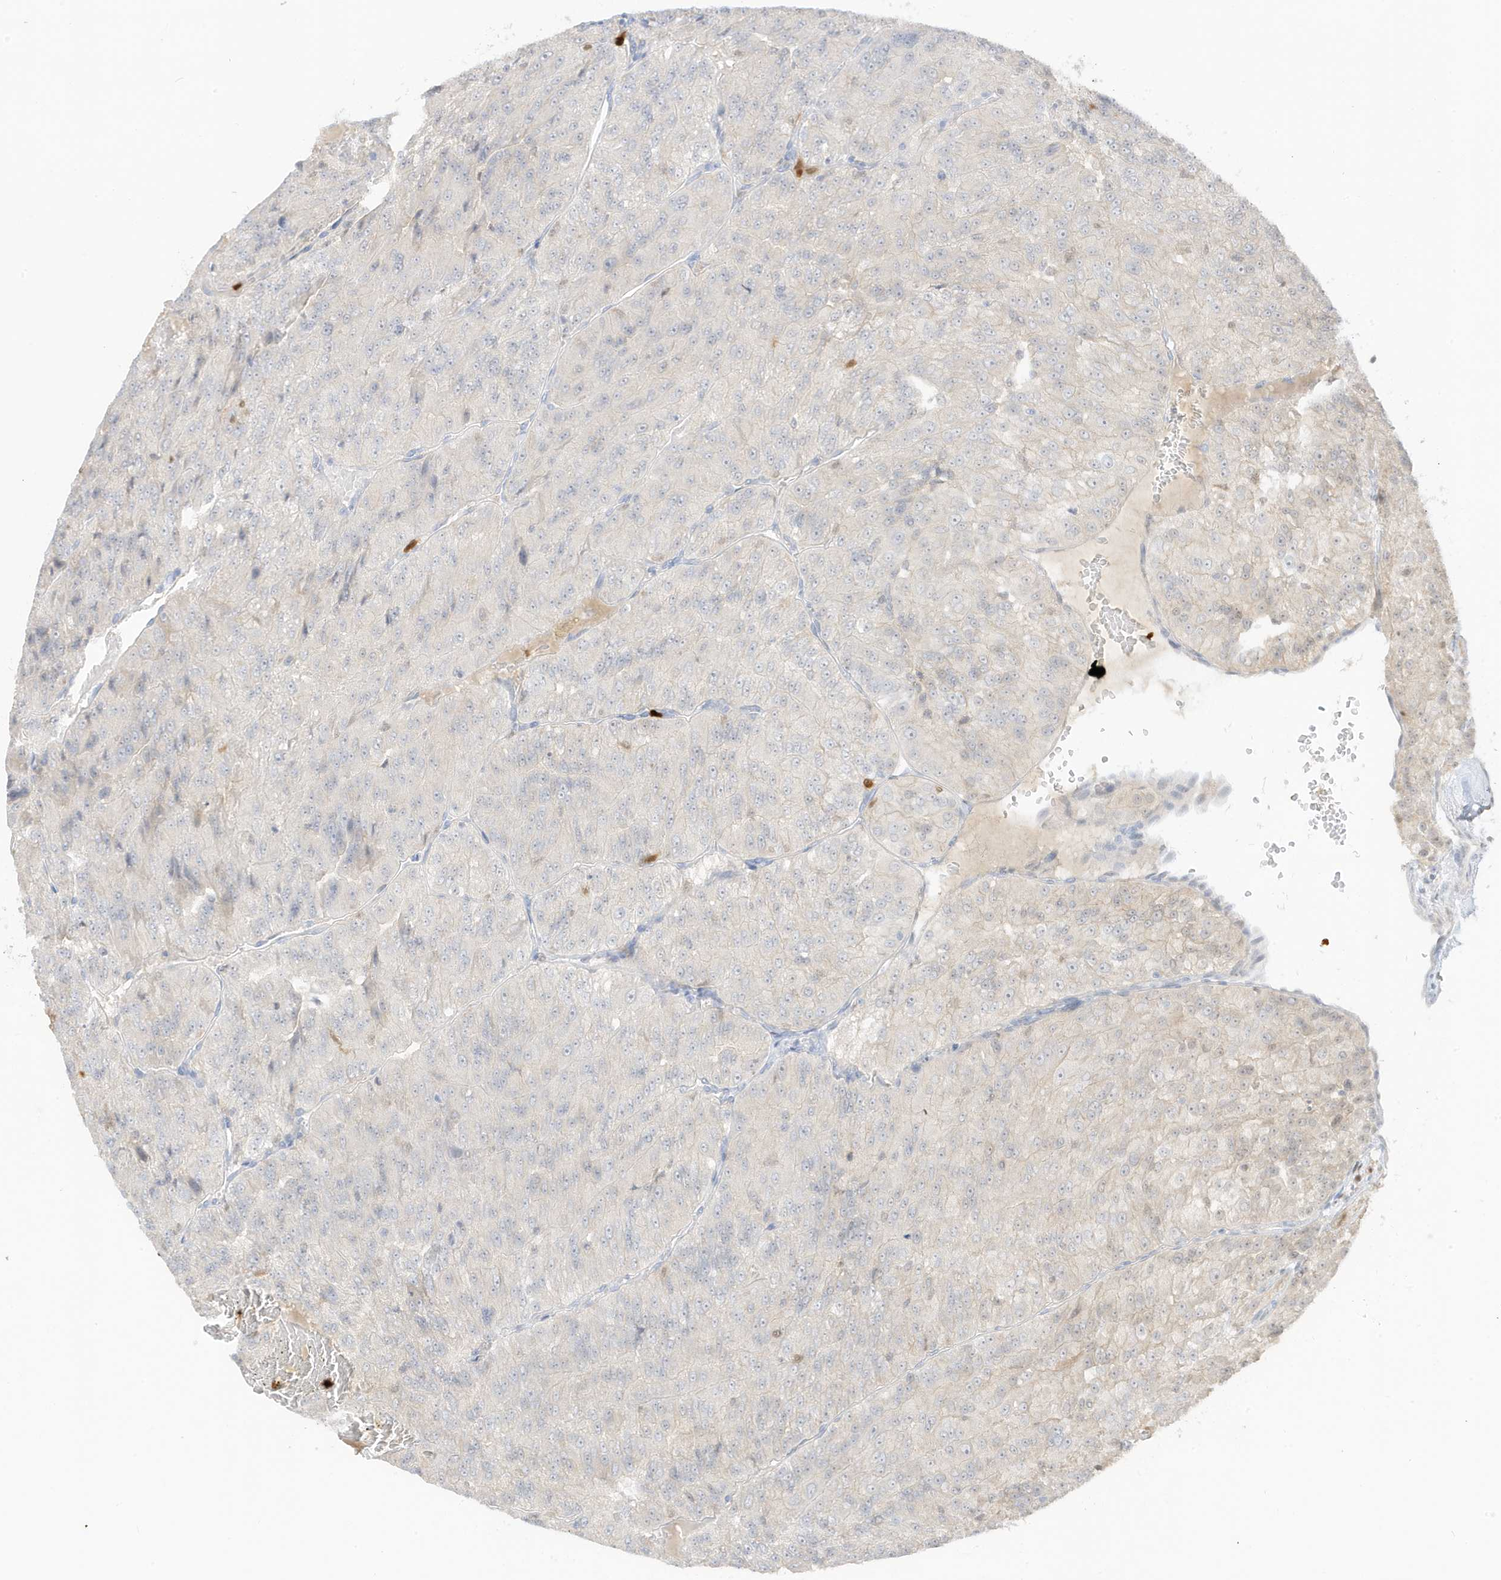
{"staining": {"intensity": "negative", "quantity": "none", "location": "none"}, "tissue": "renal cancer", "cell_type": "Tumor cells", "image_type": "cancer", "snomed": [{"axis": "morphology", "description": "Adenocarcinoma, NOS"}, {"axis": "topography", "description": "Kidney"}], "caption": "Renal cancer (adenocarcinoma) was stained to show a protein in brown. There is no significant expression in tumor cells. (Stains: DAB (3,3'-diaminobenzidine) IHC with hematoxylin counter stain, Microscopy: brightfield microscopy at high magnification).", "gene": "GCA", "patient": {"sex": "female", "age": 63}}